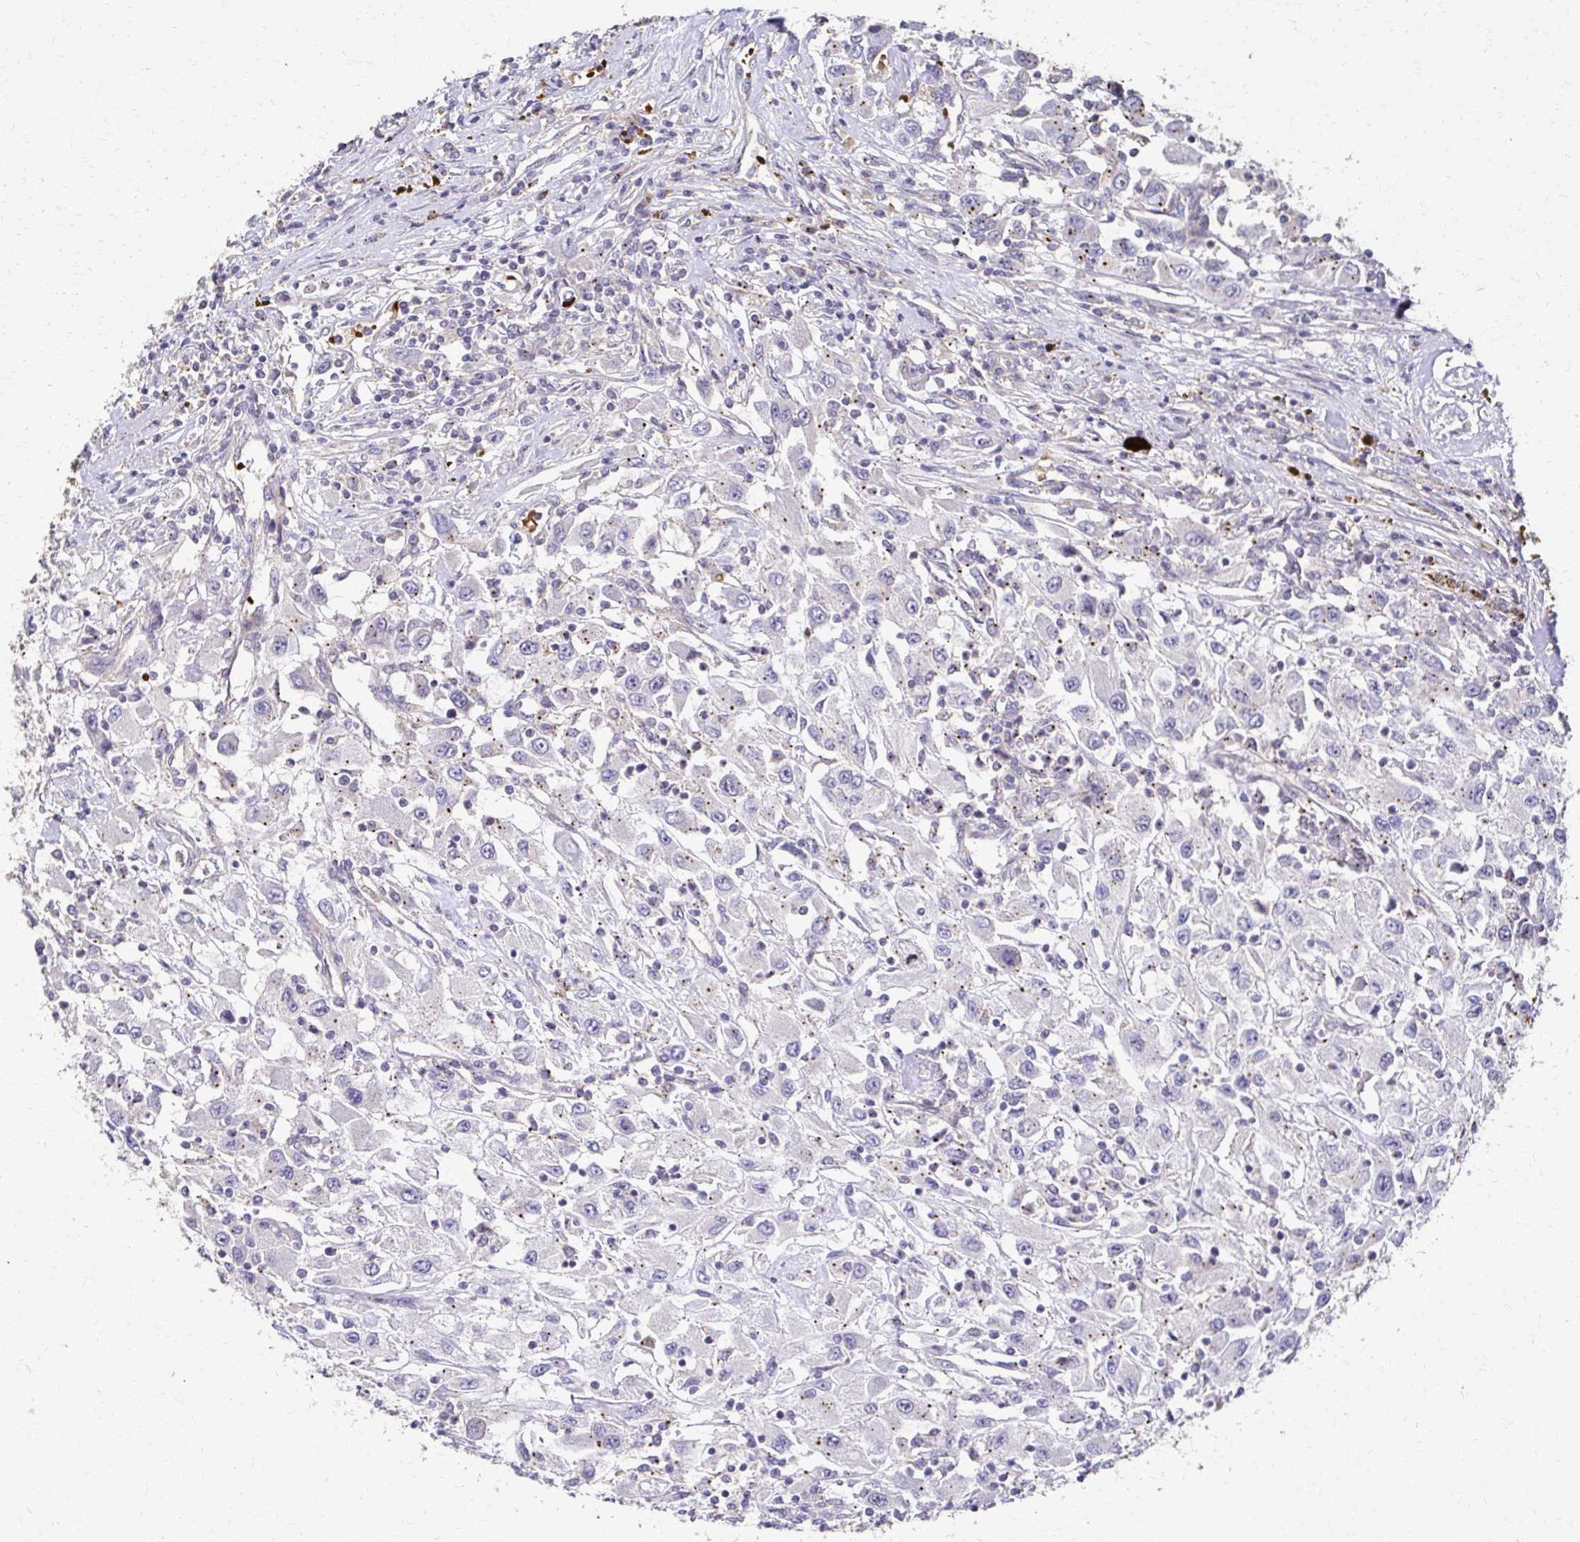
{"staining": {"intensity": "negative", "quantity": "none", "location": "none"}, "tissue": "renal cancer", "cell_type": "Tumor cells", "image_type": "cancer", "snomed": [{"axis": "morphology", "description": "Adenocarcinoma, NOS"}, {"axis": "topography", "description": "Kidney"}], "caption": "Protein analysis of renal cancer shows no significant staining in tumor cells.", "gene": "SKA2", "patient": {"sex": "female", "age": 67}}